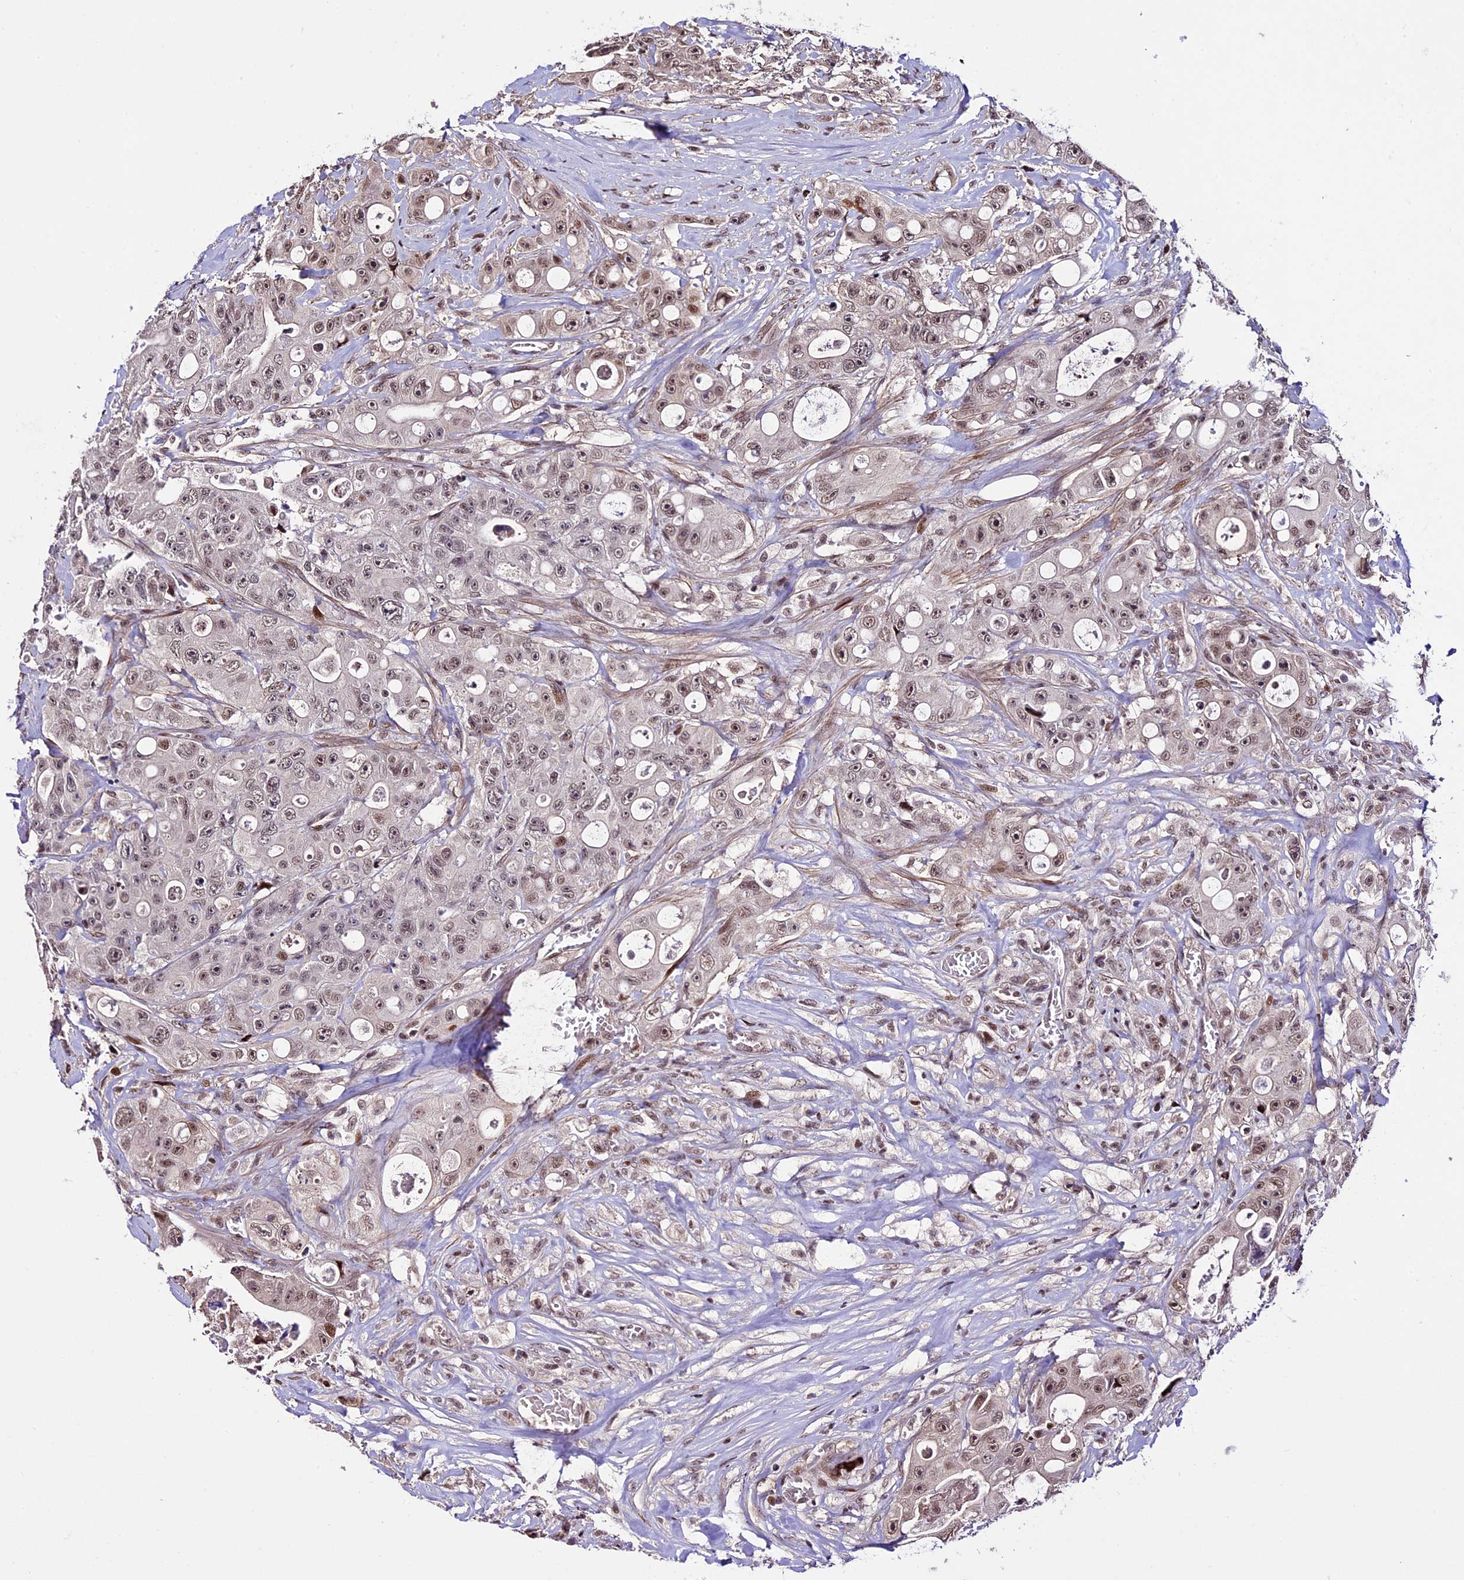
{"staining": {"intensity": "moderate", "quantity": "25%-75%", "location": "nuclear"}, "tissue": "colorectal cancer", "cell_type": "Tumor cells", "image_type": "cancer", "snomed": [{"axis": "morphology", "description": "Adenocarcinoma, NOS"}, {"axis": "topography", "description": "Colon"}], "caption": "DAB immunohistochemical staining of colorectal cancer (adenocarcinoma) shows moderate nuclear protein positivity in approximately 25%-75% of tumor cells. Using DAB (brown) and hematoxylin (blue) stains, captured at high magnification using brightfield microscopy.", "gene": "TCP11L2", "patient": {"sex": "female", "age": 46}}